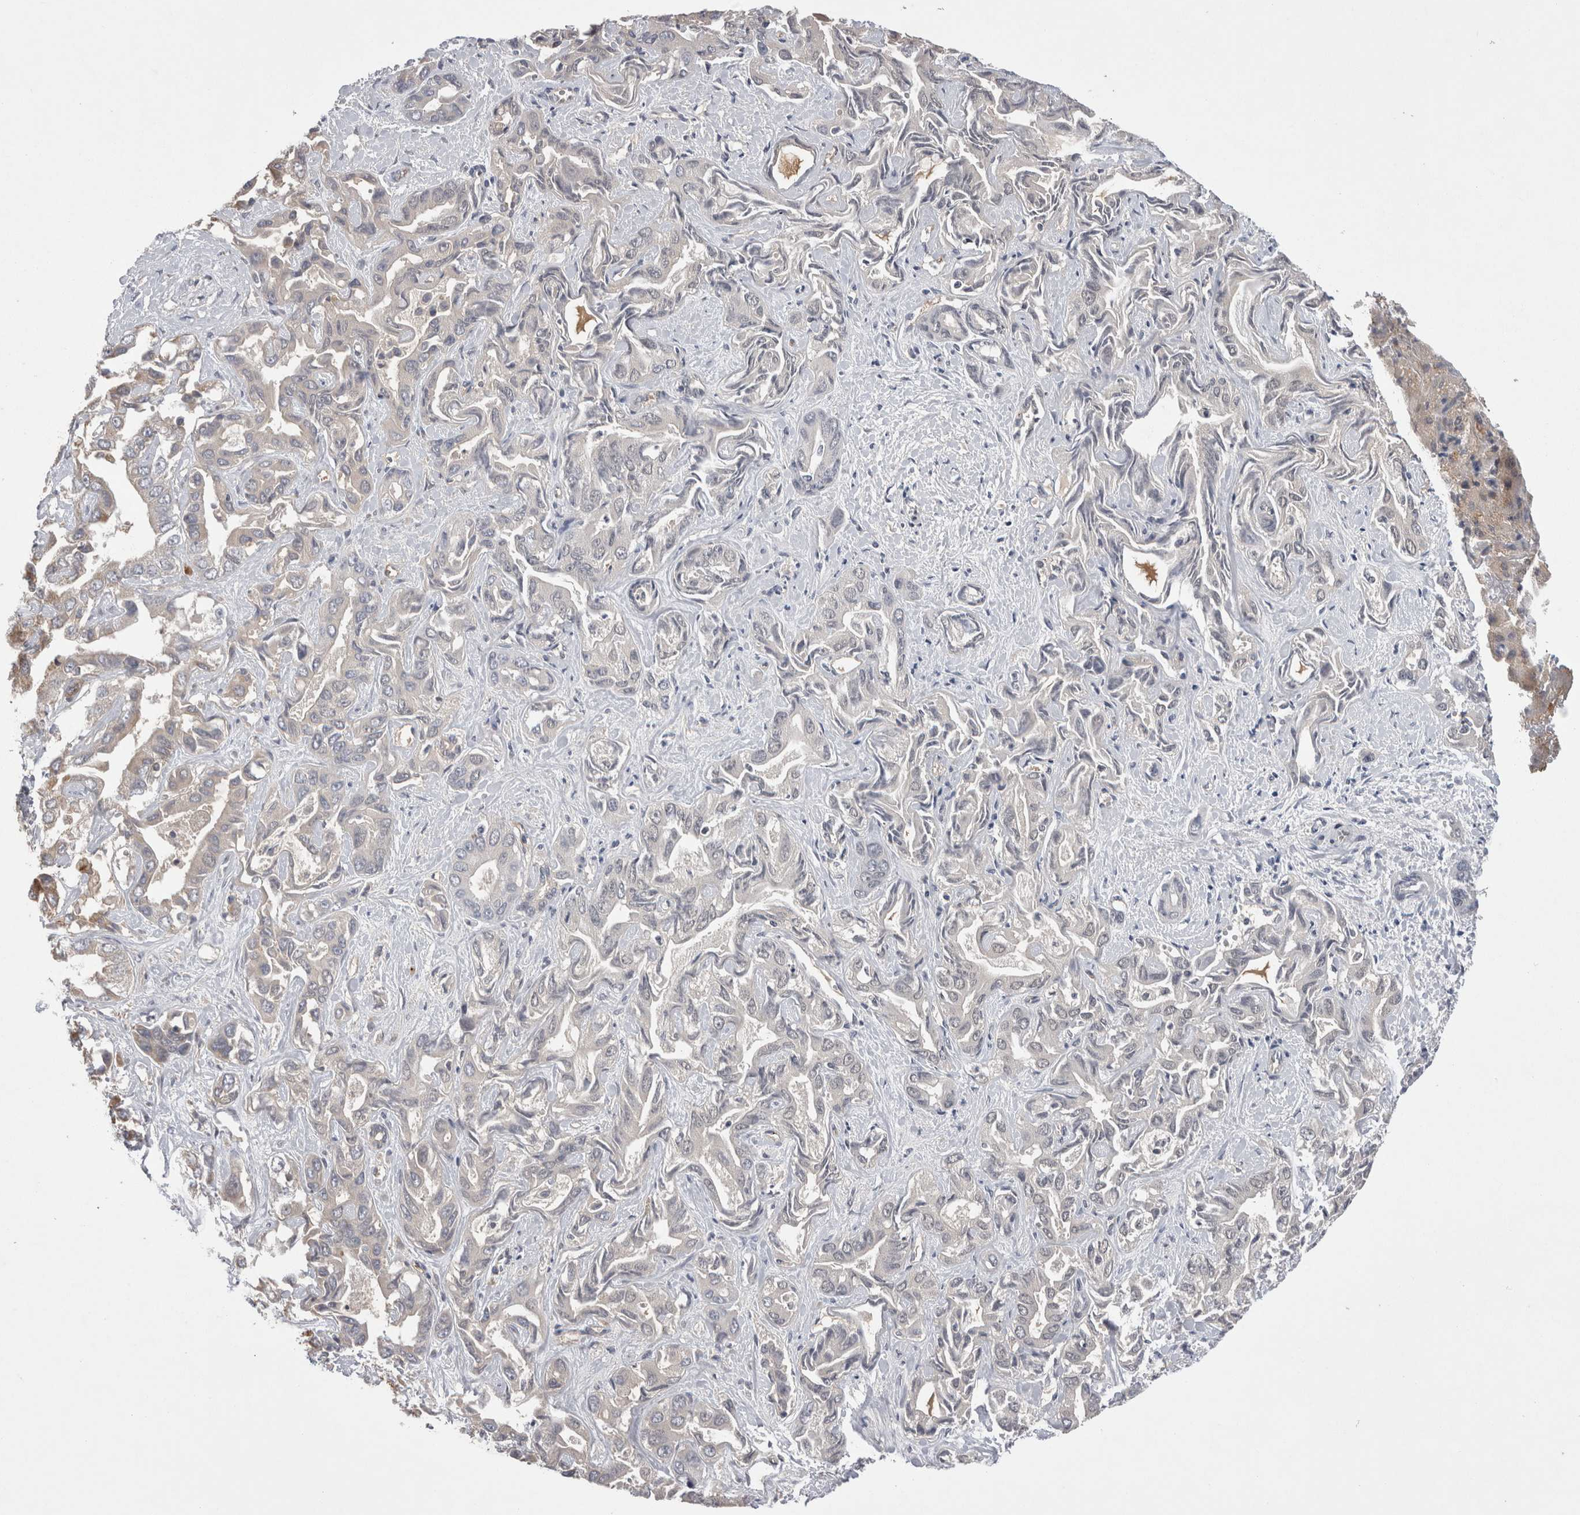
{"staining": {"intensity": "moderate", "quantity": "25%-75%", "location": "cytoplasmic/membranous"}, "tissue": "liver cancer", "cell_type": "Tumor cells", "image_type": "cancer", "snomed": [{"axis": "morphology", "description": "Cholangiocarcinoma"}, {"axis": "topography", "description": "Liver"}], "caption": "This image displays immunohistochemistry staining of human liver cancer (cholangiocarcinoma), with medium moderate cytoplasmic/membranous expression in approximately 25%-75% of tumor cells.", "gene": "DARS2", "patient": {"sex": "female", "age": 52}}